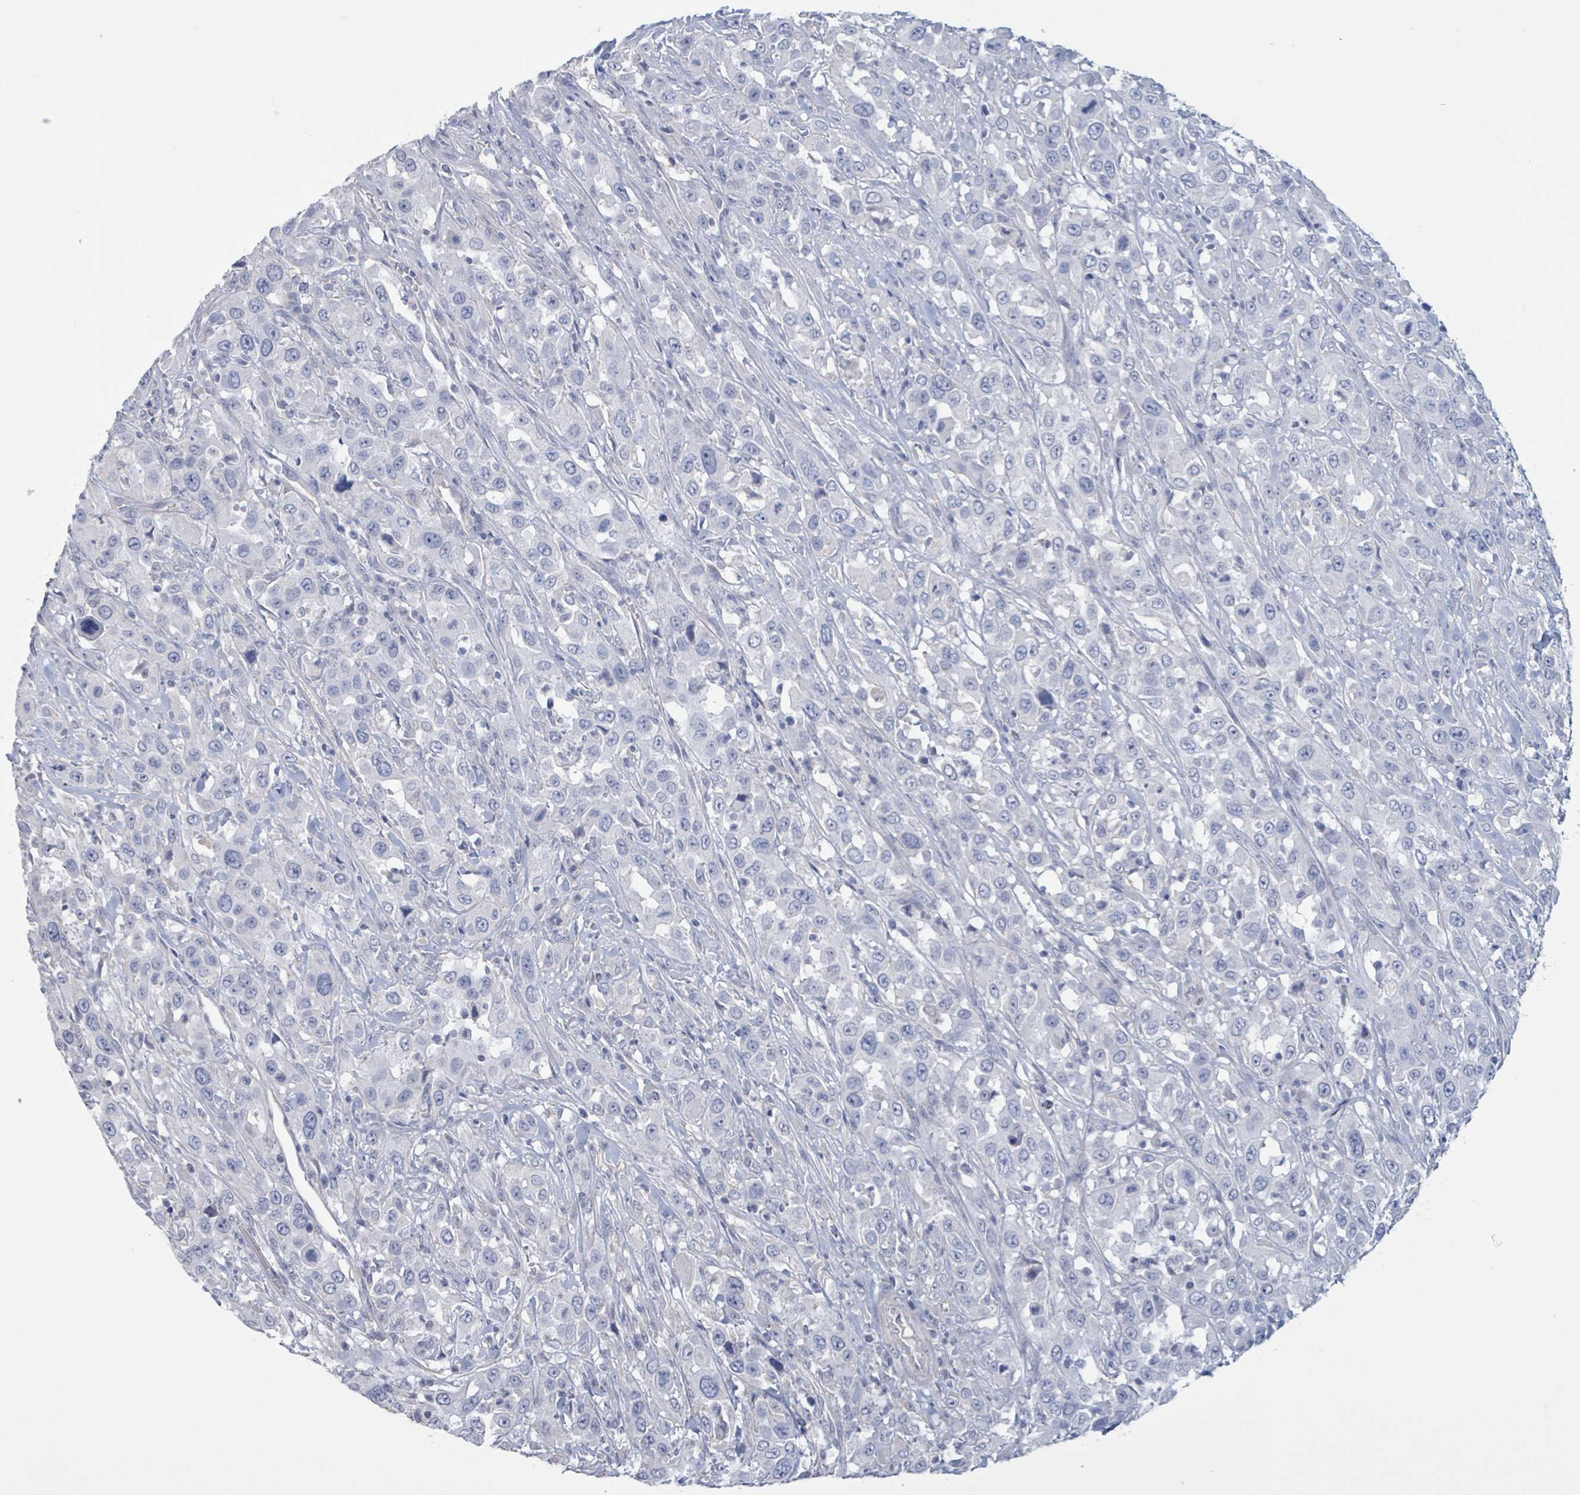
{"staining": {"intensity": "negative", "quantity": "none", "location": "none"}, "tissue": "urothelial cancer", "cell_type": "Tumor cells", "image_type": "cancer", "snomed": [{"axis": "morphology", "description": "Urothelial carcinoma, High grade"}, {"axis": "topography", "description": "Urinary bladder"}], "caption": "Immunohistochemistry of urothelial carcinoma (high-grade) displays no expression in tumor cells. (DAB immunohistochemistry, high magnification).", "gene": "CT45A5", "patient": {"sex": "male", "age": 61}}